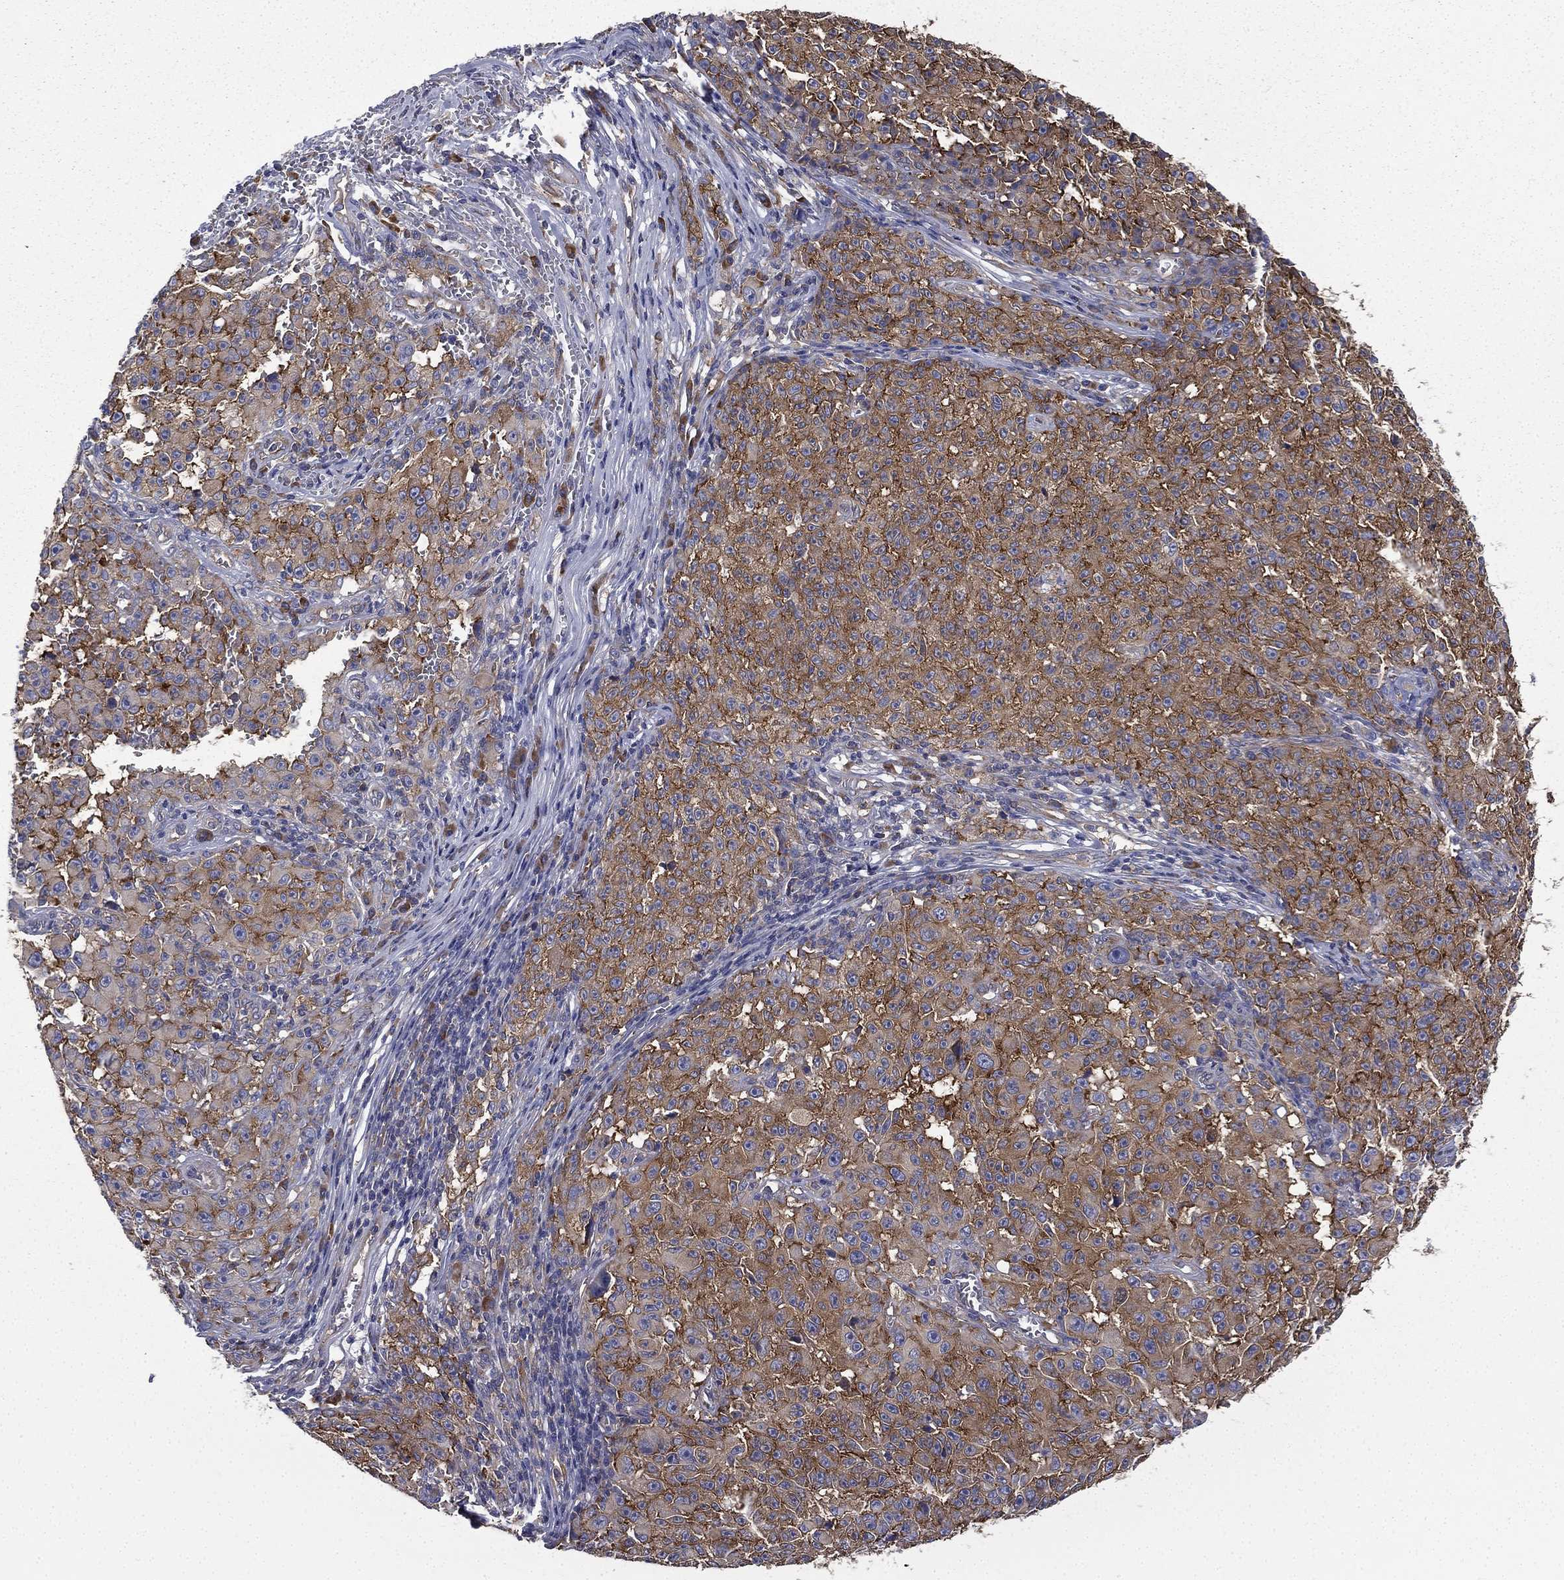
{"staining": {"intensity": "strong", "quantity": "25%-75%", "location": "cytoplasmic/membranous"}, "tissue": "melanoma", "cell_type": "Tumor cells", "image_type": "cancer", "snomed": [{"axis": "morphology", "description": "Malignant melanoma, NOS"}, {"axis": "topography", "description": "Skin"}], "caption": "Melanoma stained with immunohistochemistry (IHC) demonstrates strong cytoplasmic/membranous staining in approximately 25%-75% of tumor cells. (DAB IHC with brightfield microscopy, high magnification).", "gene": "FARSA", "patient": {"sex": "female", "age": 82}}